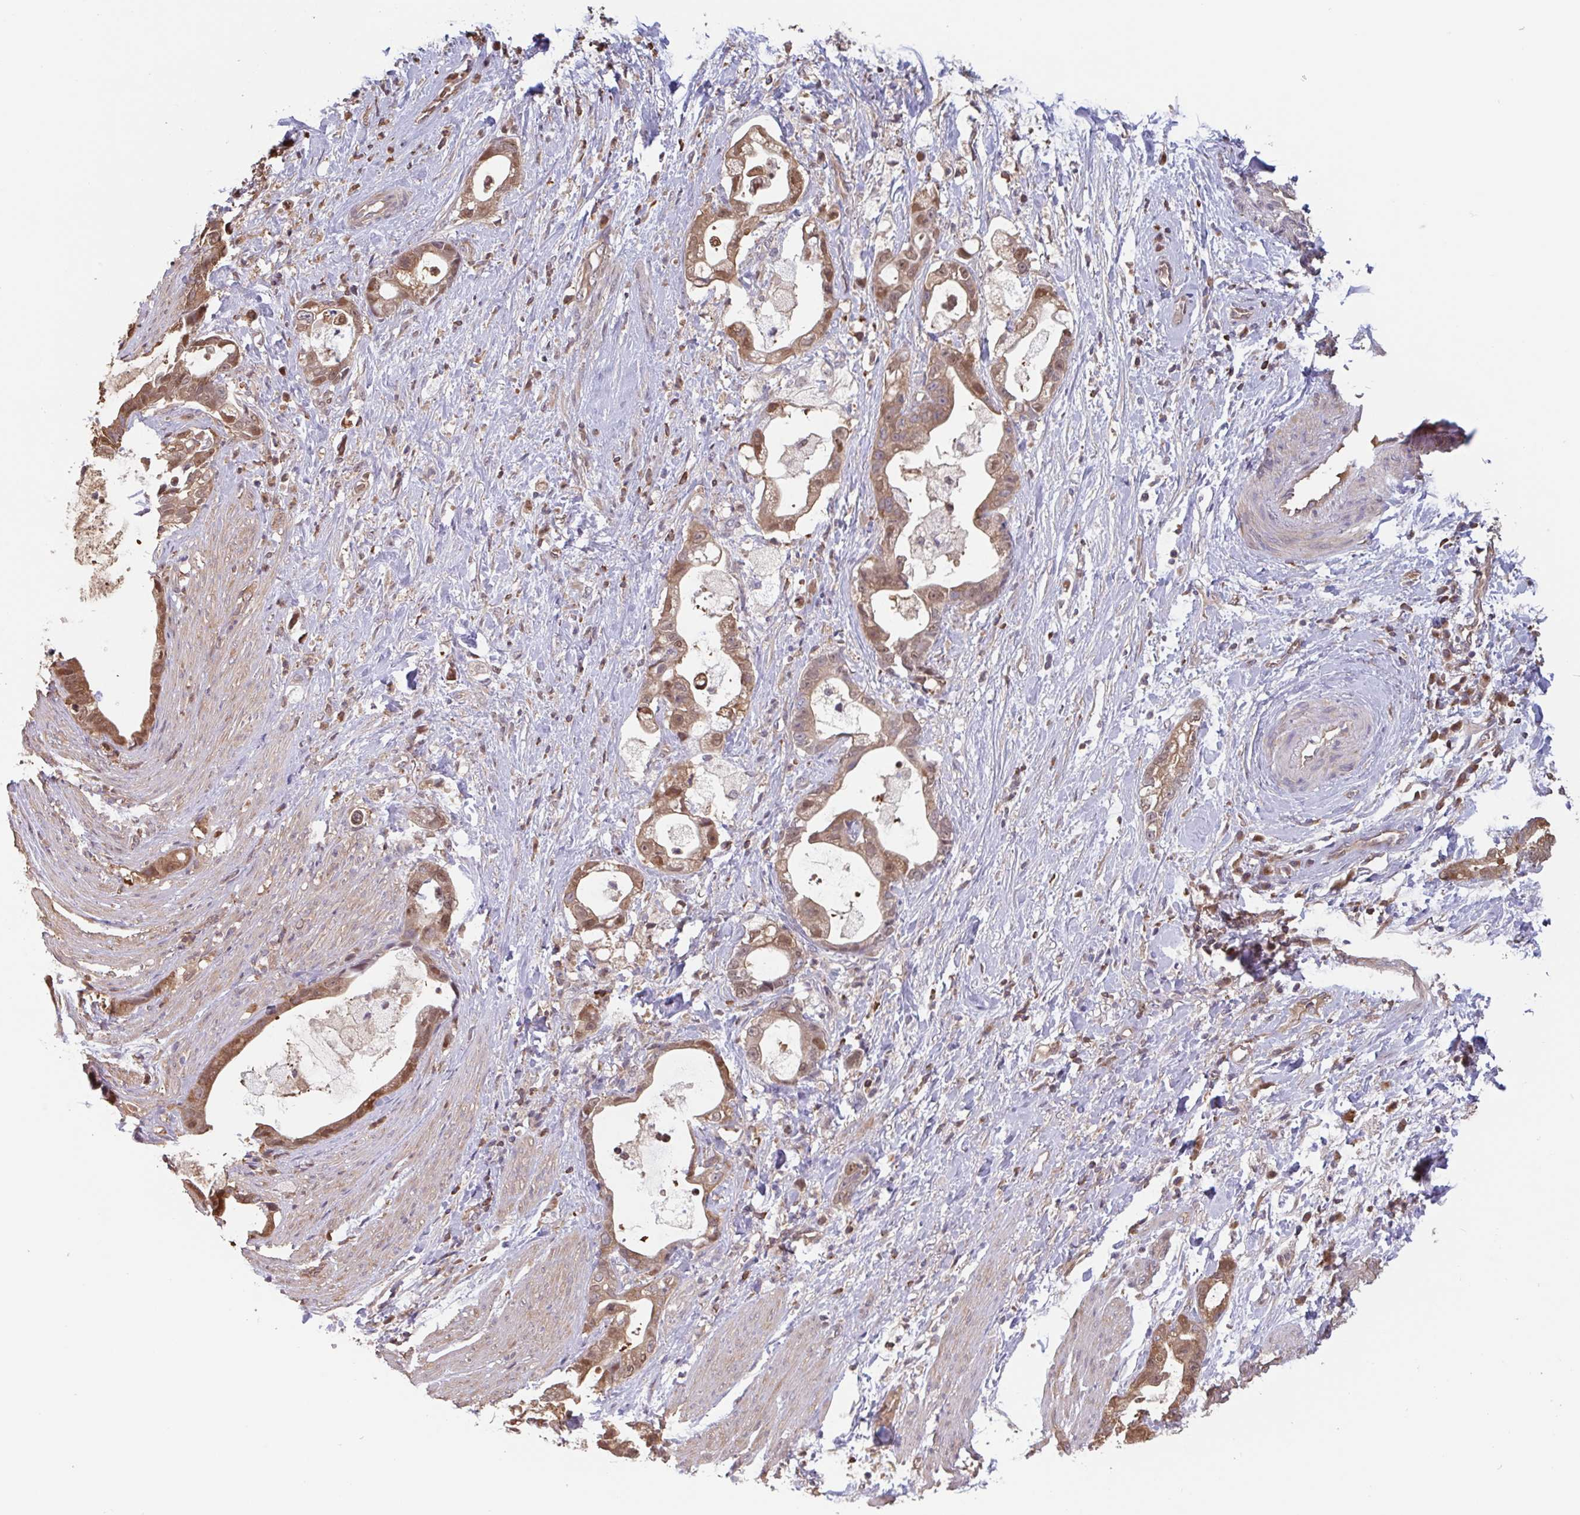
{"staining": {"intensity": "moderate", "quantity": ">75%", "location": "cytoplasmic/membranous,nuclear"}, "tissue": "stomach cancer", "cell_type": "Tumor cells", "image_type": "cancer", "snomed": [{"axis": "morphology", "description": "Adenocarcinoma, NOS"}, {"axis": "topography", "description": "Stomach"}], "caption": "Brown immunohistochemical staining in human stomach cancer displays moderate cytoplasmic/membranous and nuclear staining in about >75% of tumor cells. The protein is stained brown, and the nuclei are stained in blue (DAB (3,3'-diaminobenzidine) IHC with brightfield microscopy, high magnification).", "gene": "OTOP2", "patient": {"sex": "male", "age": 55}}